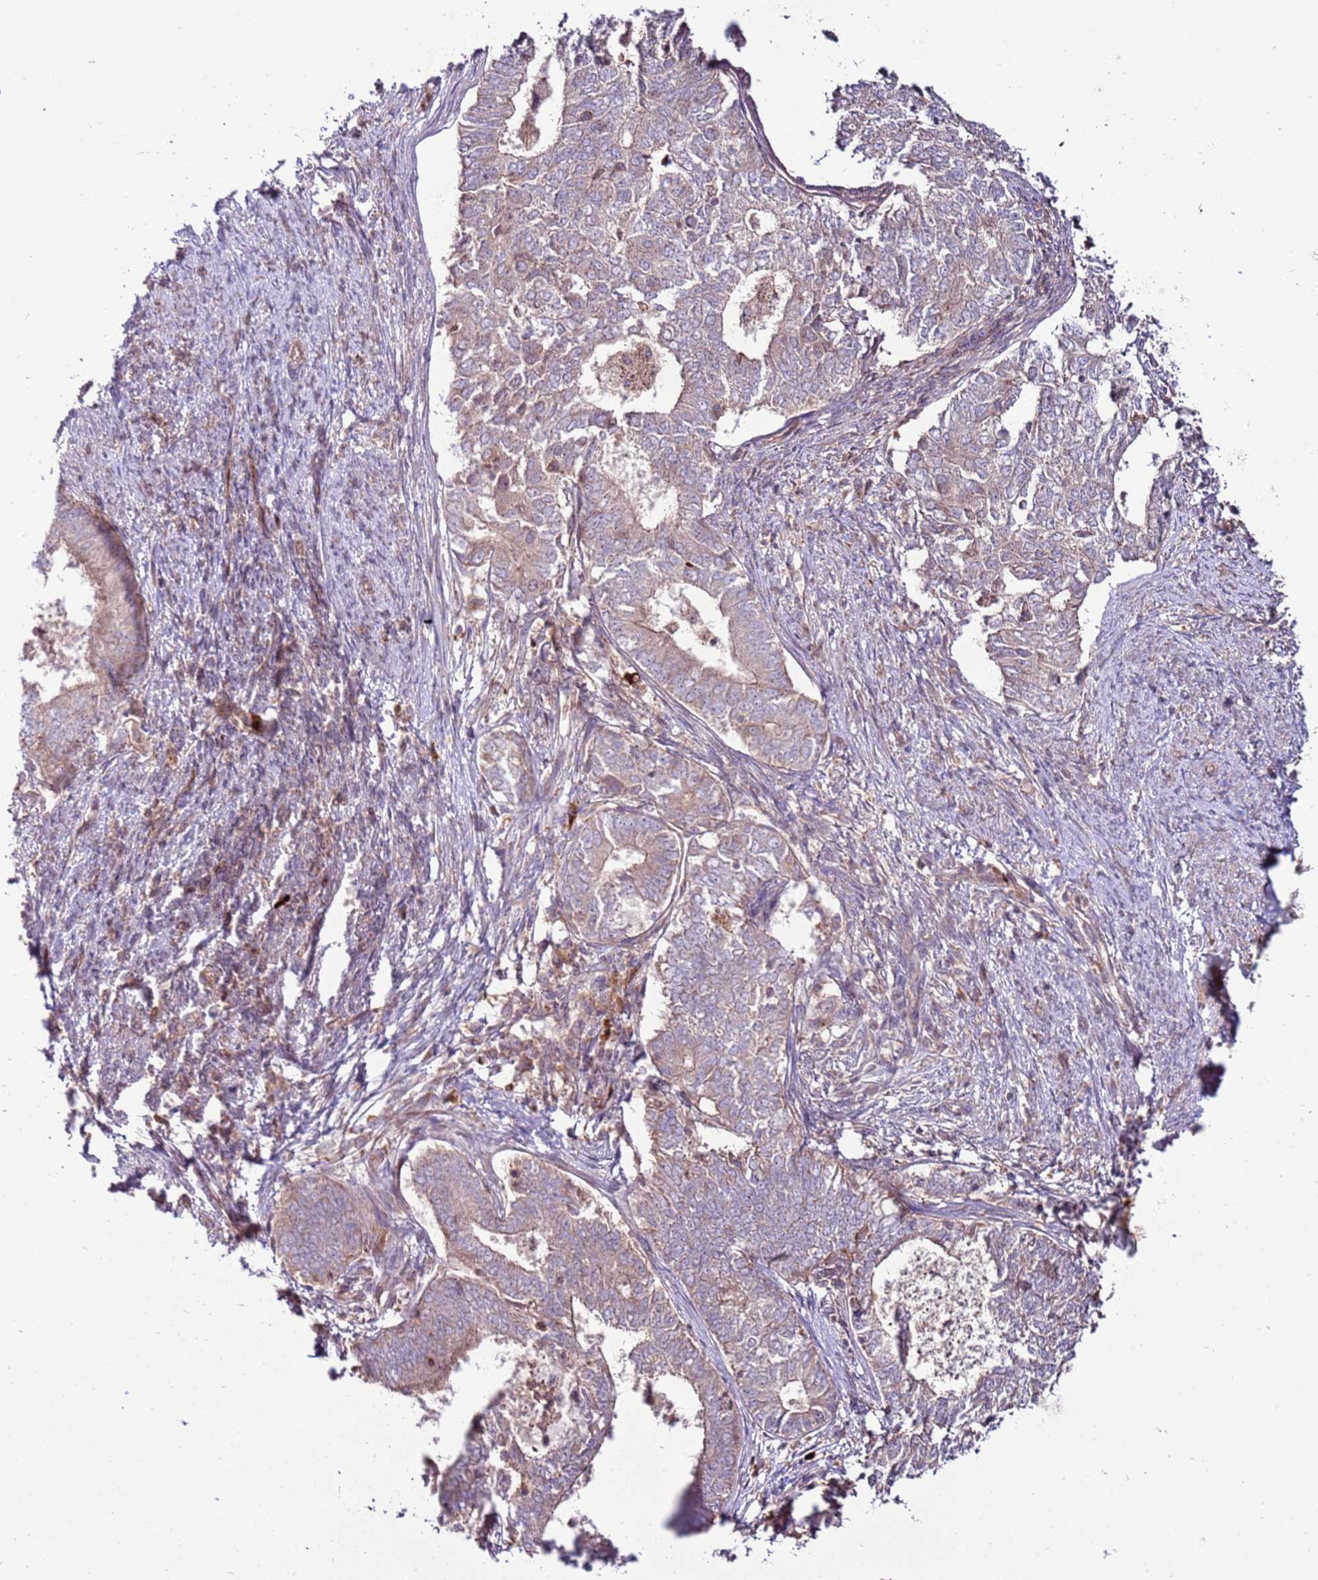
{"staining": {"intensity": "weak", "quantity": "25%-75%", "location": "cytoplasmic/membranous"}, "tissue": "endometrial cancer", "cell_type": "Tumor cells", "image_type": "cancer", "snomed": [{"axis": "morphology", "description": "Adenocarcinoma, NOS"}, {"axis": "topography", "description": "Endometrium"}], "caption": "Endometrial cancer (adenocarcinoma) stained with a brown dye exhibits weak cytoplasmic/membranous positive positivity in about 25%-75% of tumor cells.", "gene": "ZNF624", "patient": {"sex": "female", "age": 62}}